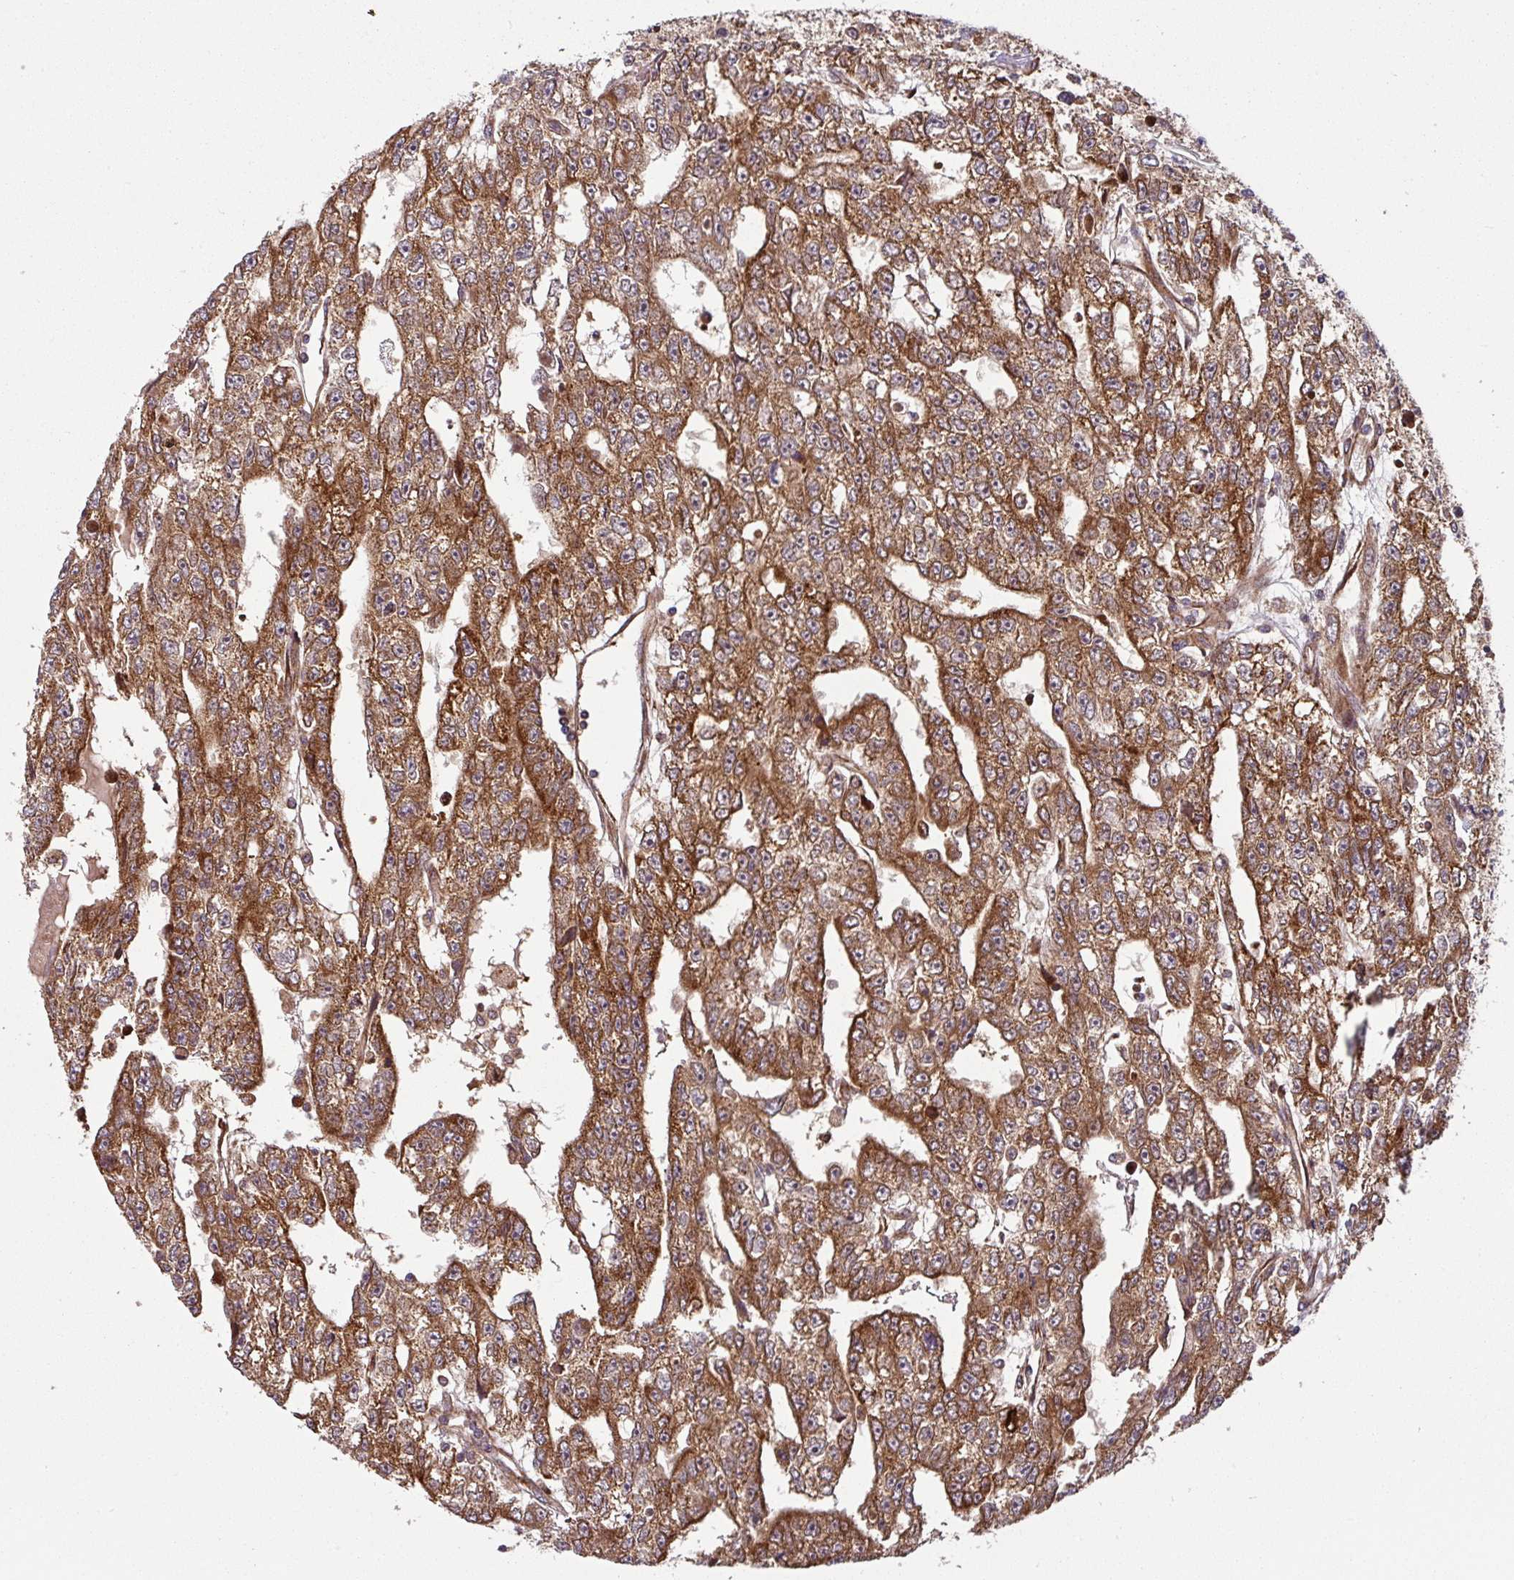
{"staining": {"intensity": "strong", "quantity": ">75%", "location": "cytoplasmic/membranous"}, "tissue": "testis cancer", "cell_type": "Tumor cells", "image_type": "cancer", "snomed": [{"axis": "morphology", "description": "Carcinoma, Embryonal, NOS"}, {"axis": "topography", "description": "Testis"}], "caption": "Approximately >75% of tumor cells in testis cancer (embryonal carcinoma) reveal strong cytoplasmic/membranous protein positivity as visualized by brown immunohistochemical staining.", "gene": "RAB5A", "patient": {"sex": "male", "age": 20}}